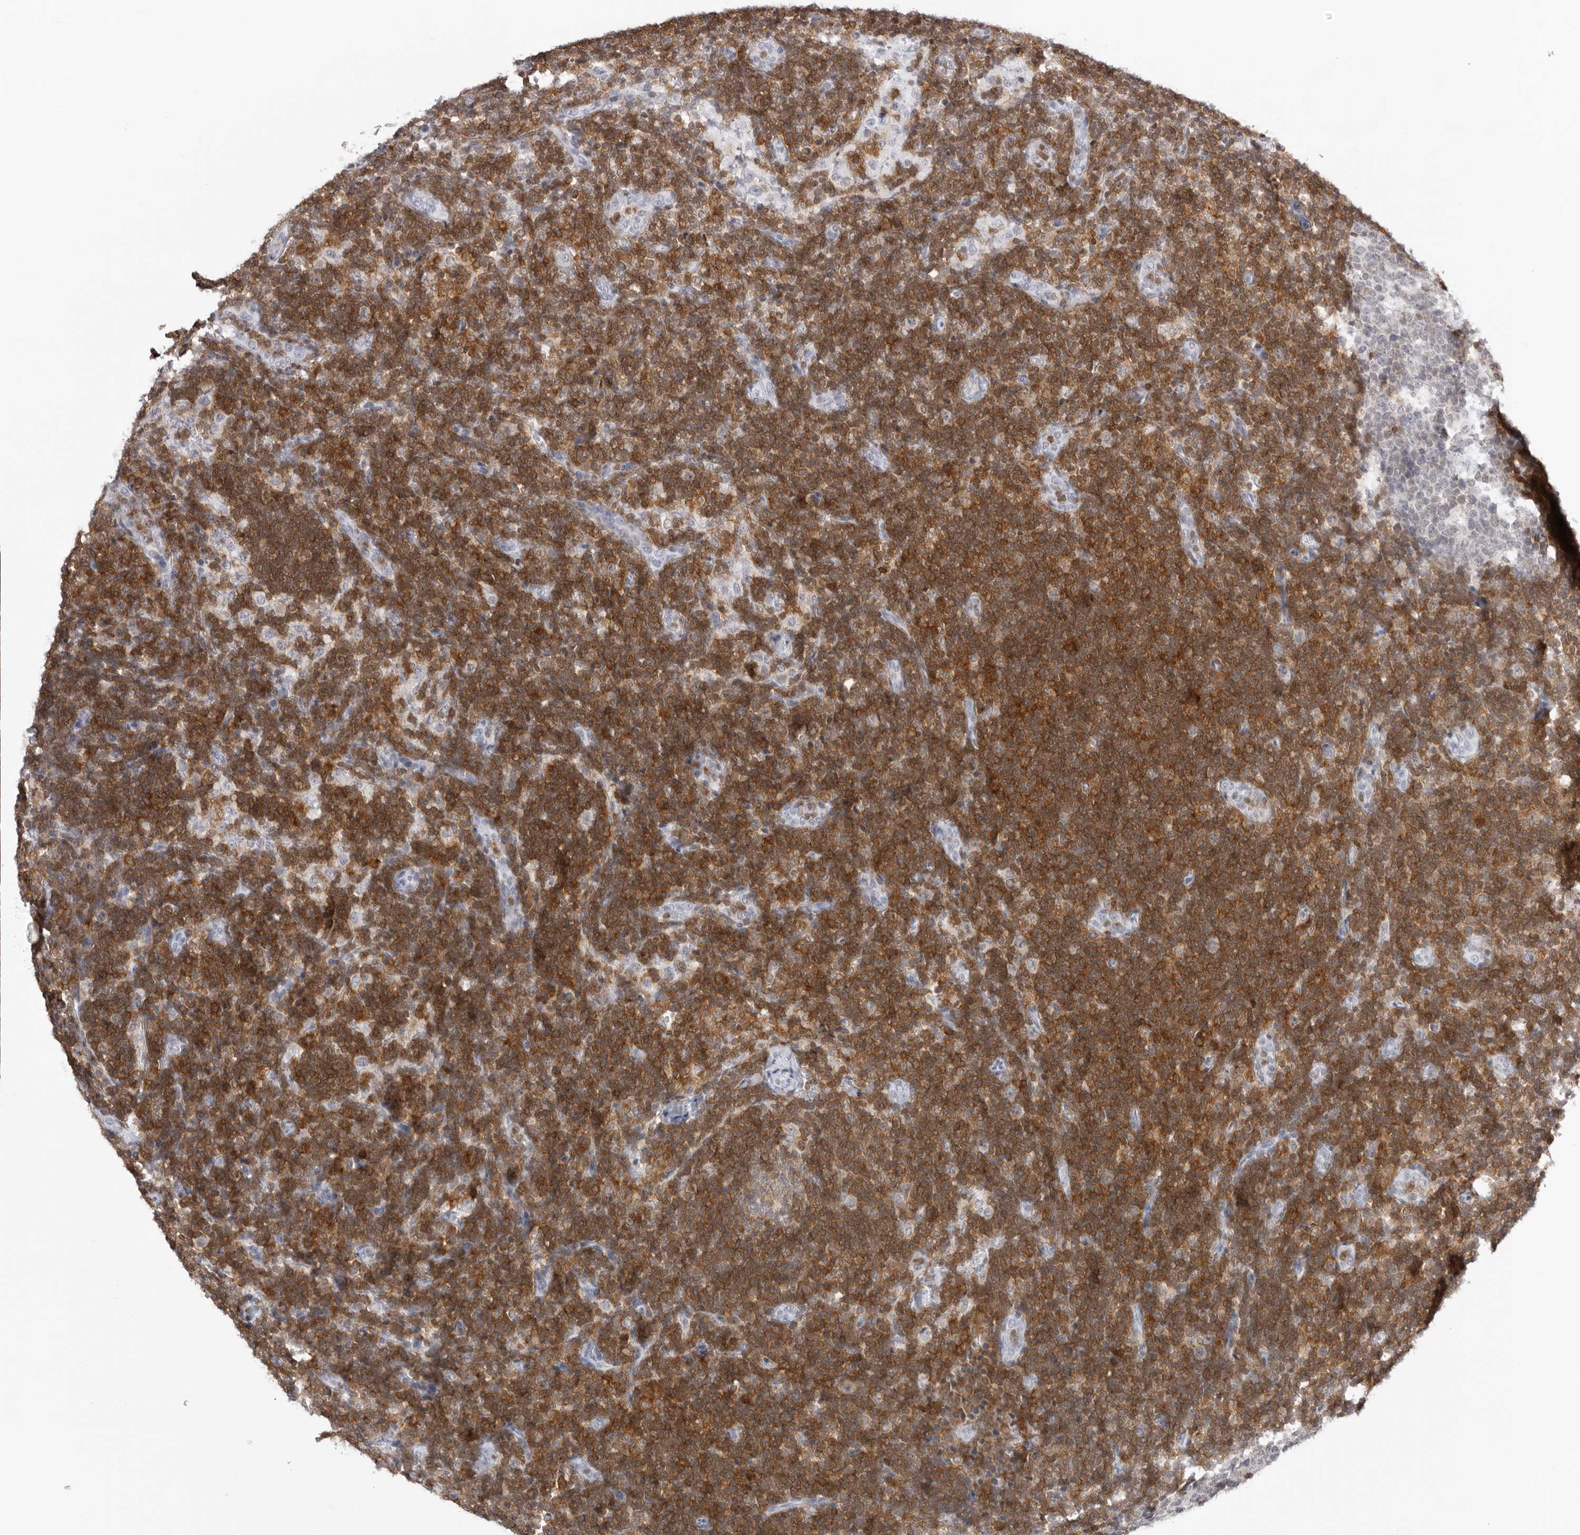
{"staining": {"intensity": "strong", "quantity": "<25%", "location": "cytoplasmic/membranous"}, "tissue": "lymph node", "cell_type": "Germinal center cells", "image_type": "normal", "snomed": [{"axis": "morphology", "description": "Normal tissue, NOS"}, {"axis": "topography", "description": "Lymph node"}], "caption": "Strong cytoplasmic/membranous protein staining is present in approximately <25% of germinal center cells in lymph node. (DAB IHC, brown staining for protein, blue staining for nuclei).", "gene": "FMNL1", "patient": {"sex": "female", "age": 22}}